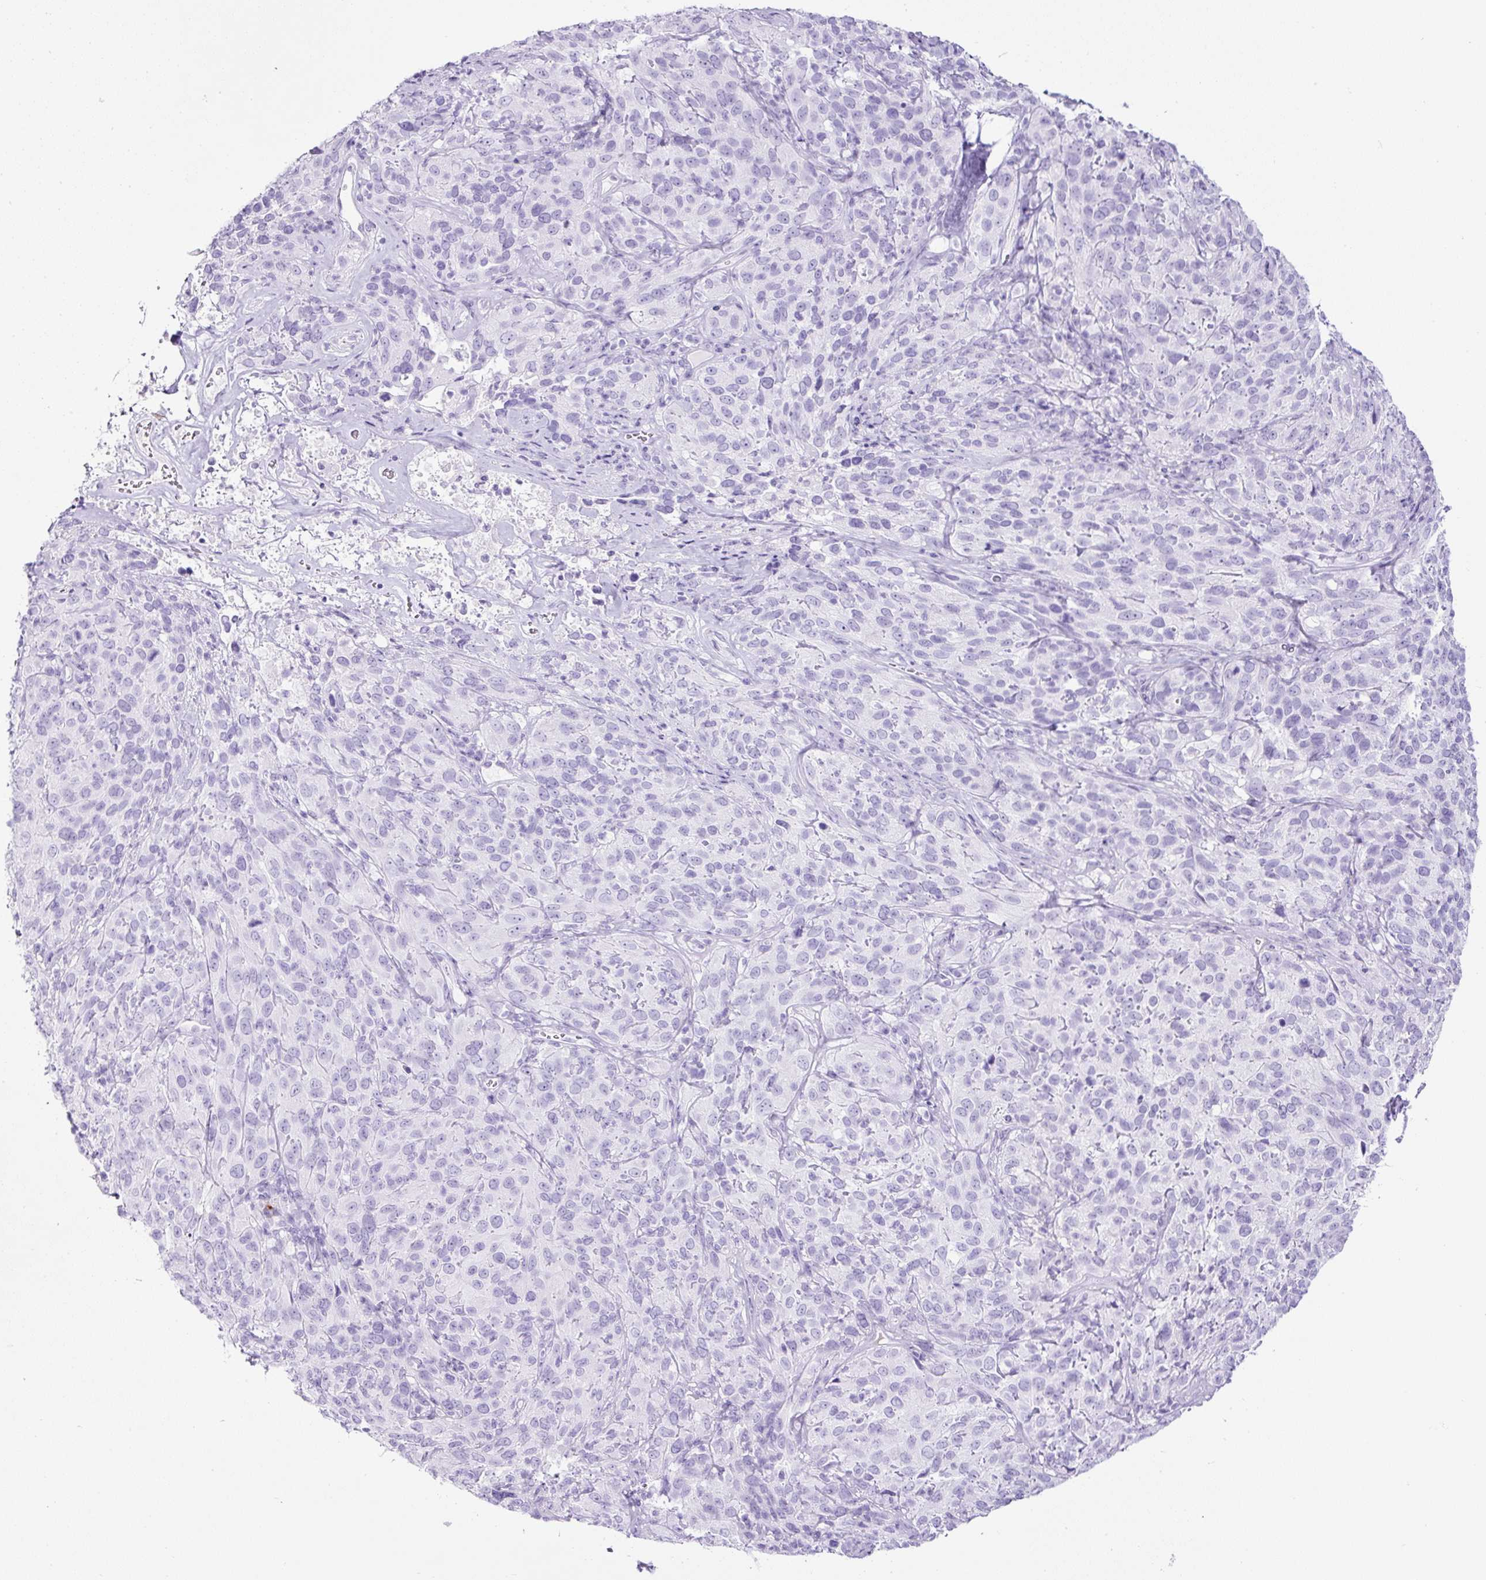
{"staining": {"intensity": "negative", "quantity": "none", "location": "none"}, "tissue": "cervical cancer", "cell_type": "Tumor cells", "image_type": "cancer", "snomed": [{"axis": "morphology", "description": "Squamous cell carcinoma, NOS"}, {"axis": "topography", "description": "Cervix"}], "caption": "Tumor cells show no significant positivity in cervical cancer (squamous cell carcinoma).", "gene": "TMEM200B", "patient": {"sex": "female", "age": 51}}